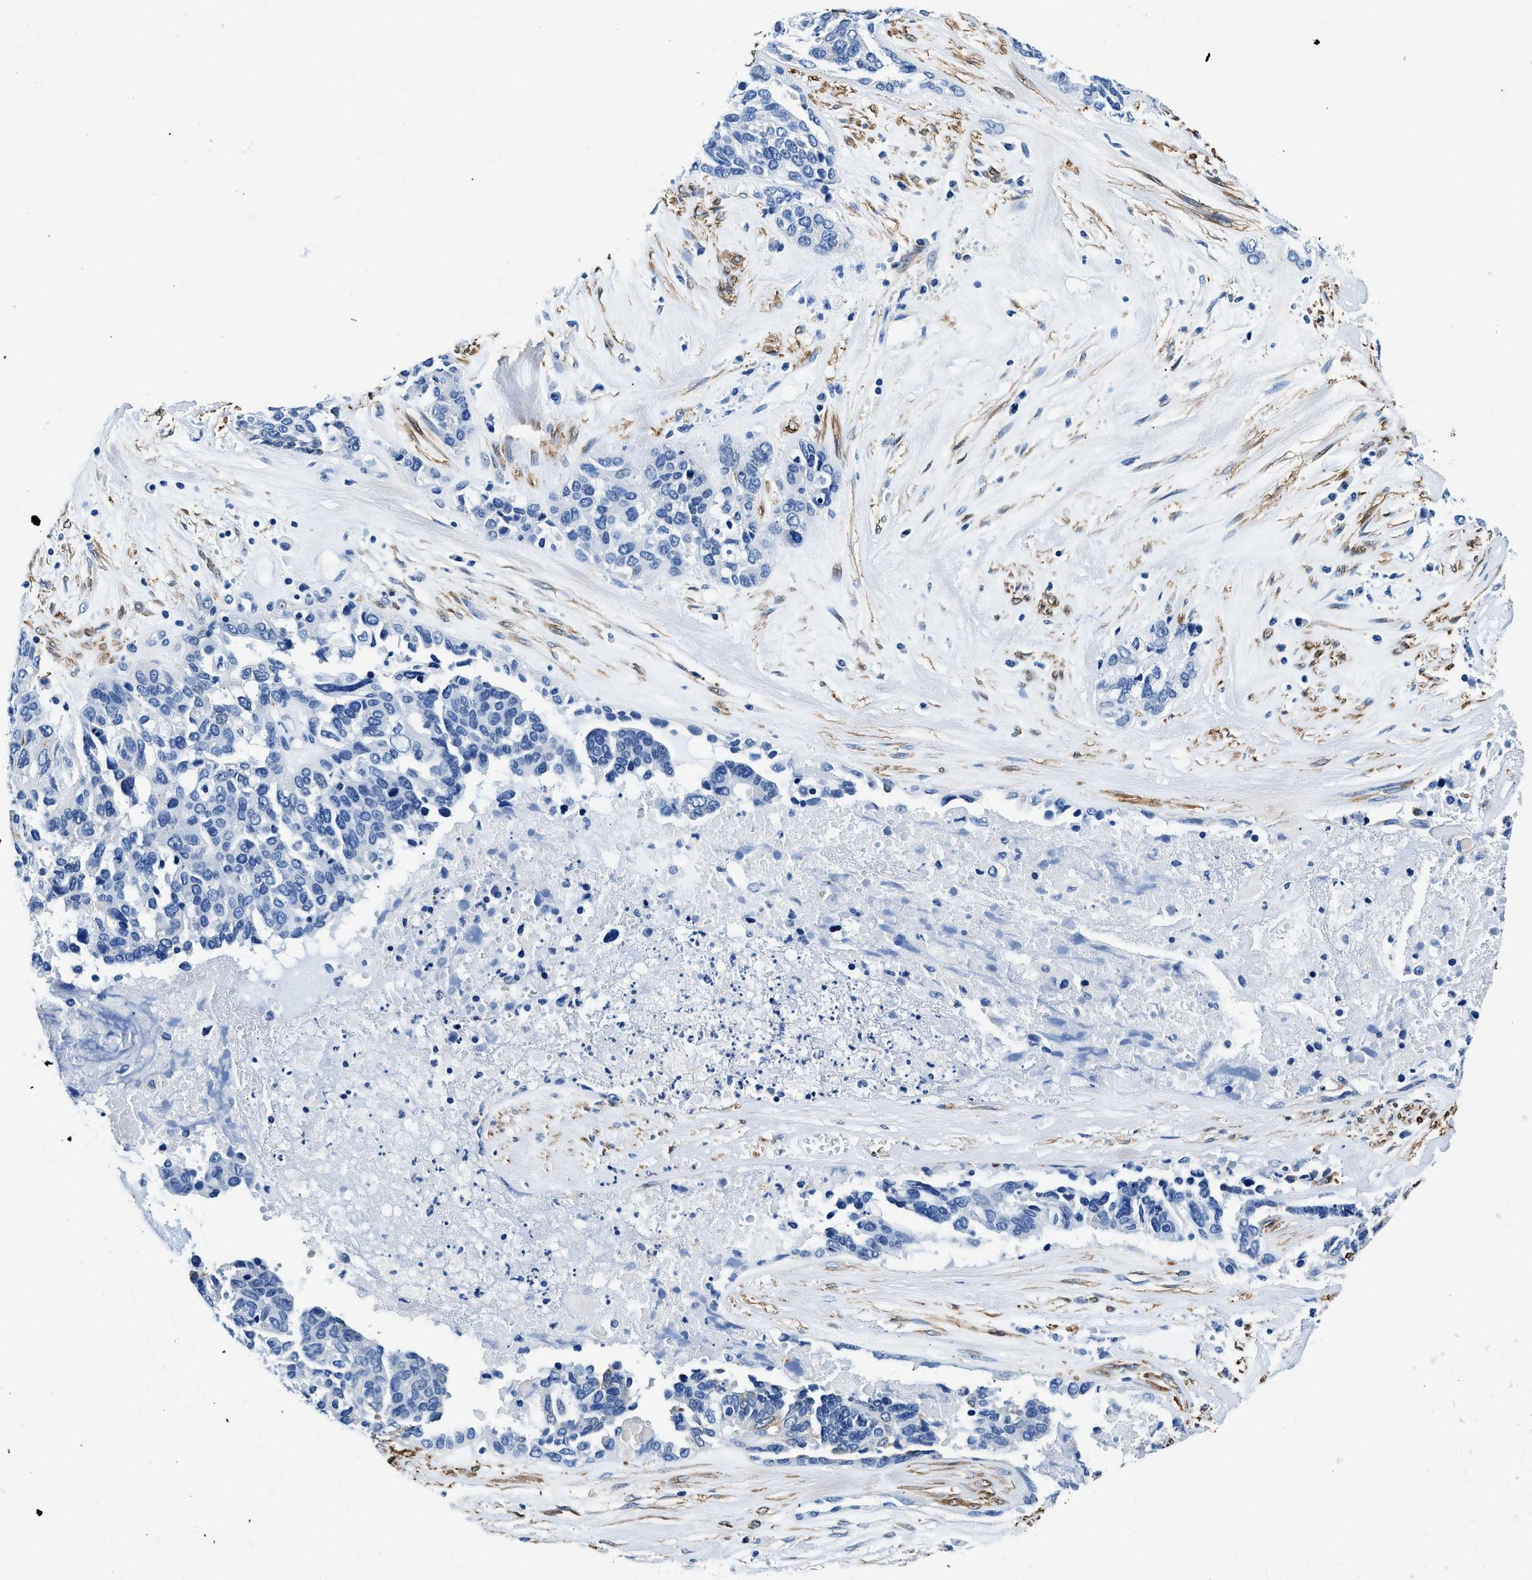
{"staining": {"intensity": "negative", "quantity": "none", "location": "none"}, "tissue": "ovarian cancer", "cell_type": "Tumor cells", "image_type": "cancer", "snomed": [{"axis": "morphology", "description": "Cystadenocarcinoma, serous, NOS"}, {"axis": "topography", "description": "Ovary"}], "caption": "Tumor cells are negative for brown protein staining in ovarian serous cystadenocarcinoma.", "gene": "TEX261", "patient": {"sex": "female", "age": 44}}